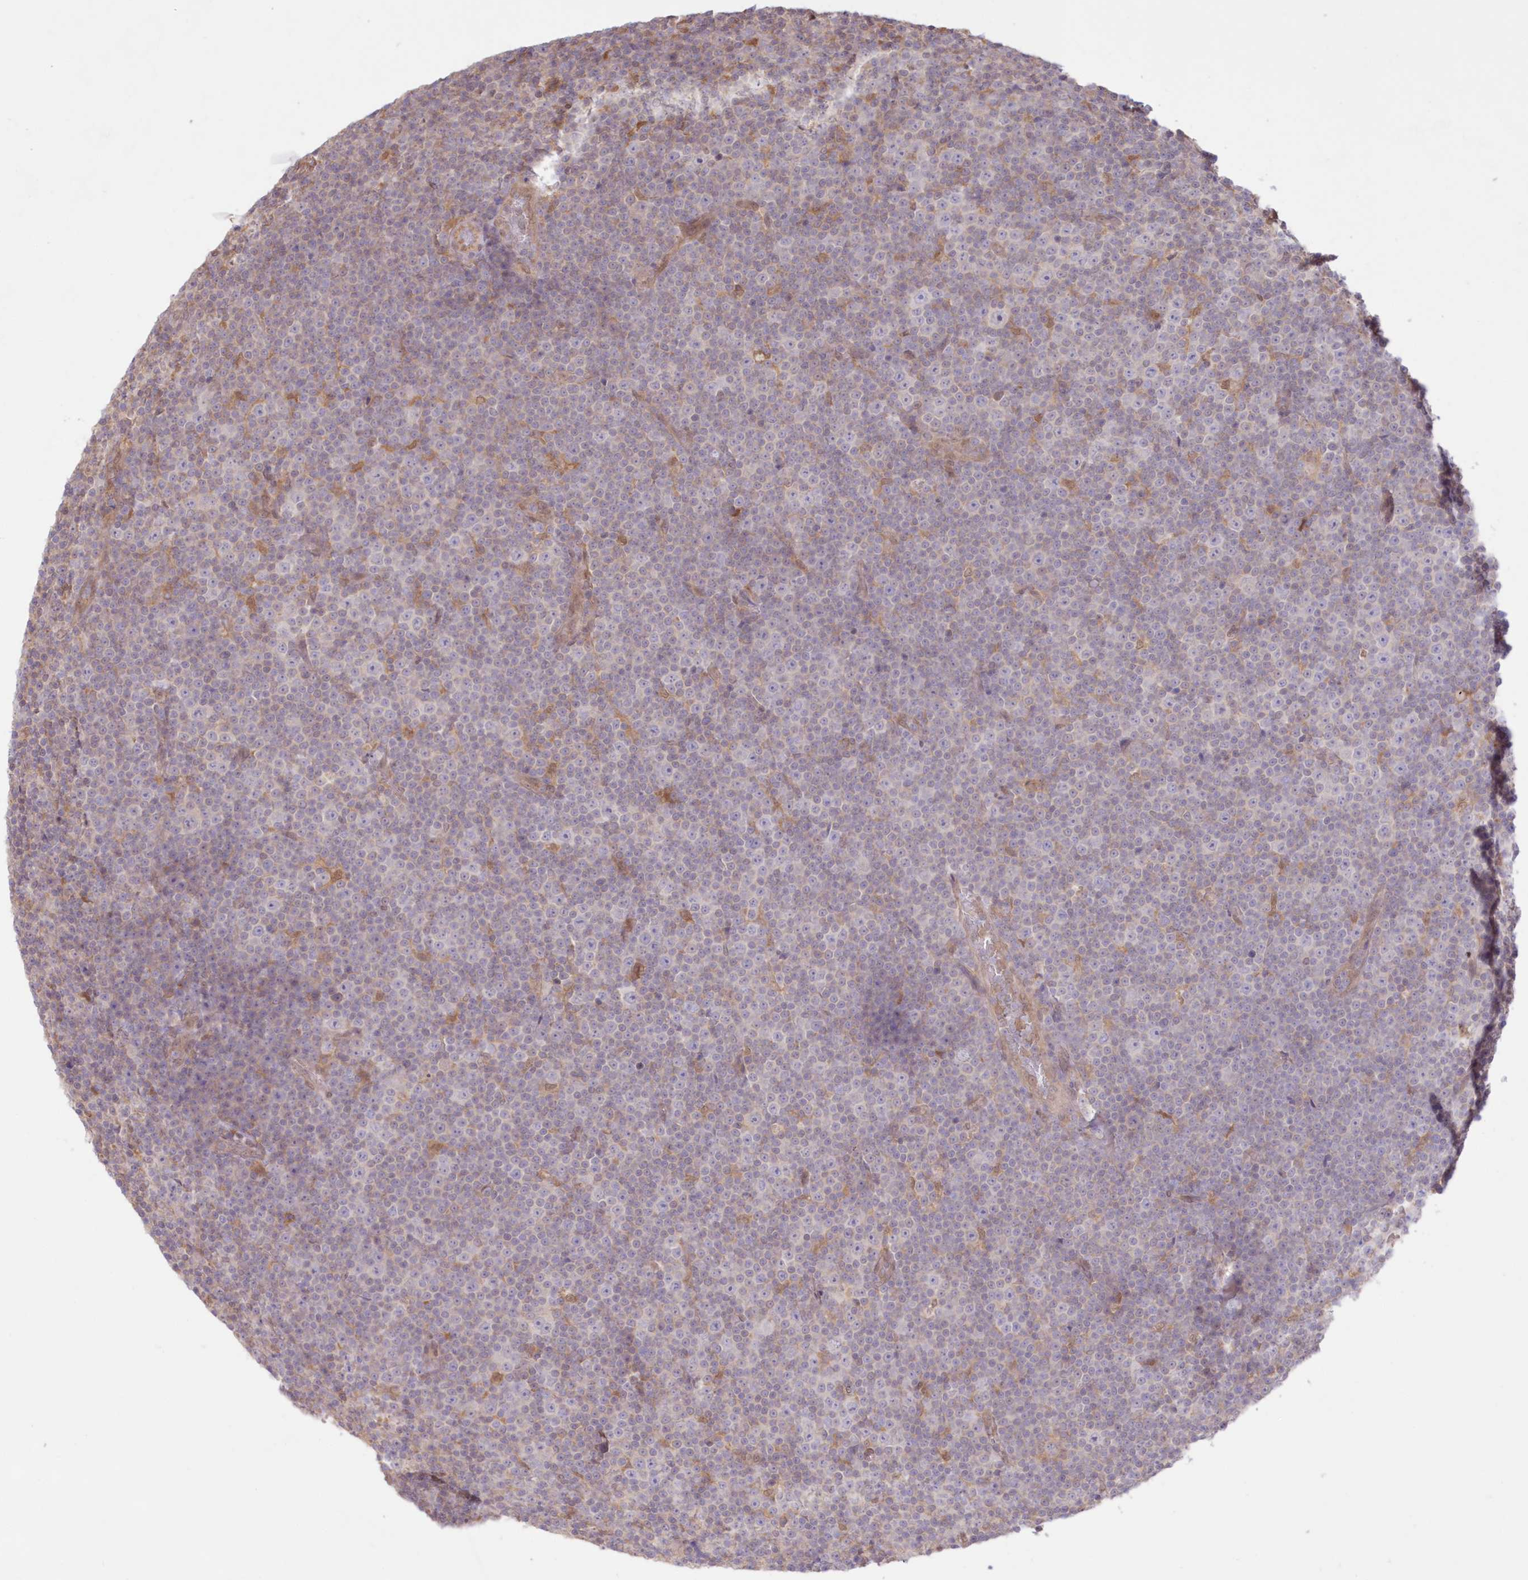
{"staining": {"intensity": "negative", "quantity": "none", "location": "none"}, "tissue": "lymphoma", "cell_type": "Tumor cells", "image_type": "cancer", "snomed": [{"axis": "morphology", "description": "Malignant lymphoma, non-Hodgkin's type, Low grade"}, {"axis": "topography", "description": "Lymph node"}], "caption": "Micrograph shows no significant protein expression in tumor cells of lymphoma.", "gene": "RNPEP", "patient": {"sex": "female", "age": 67}}